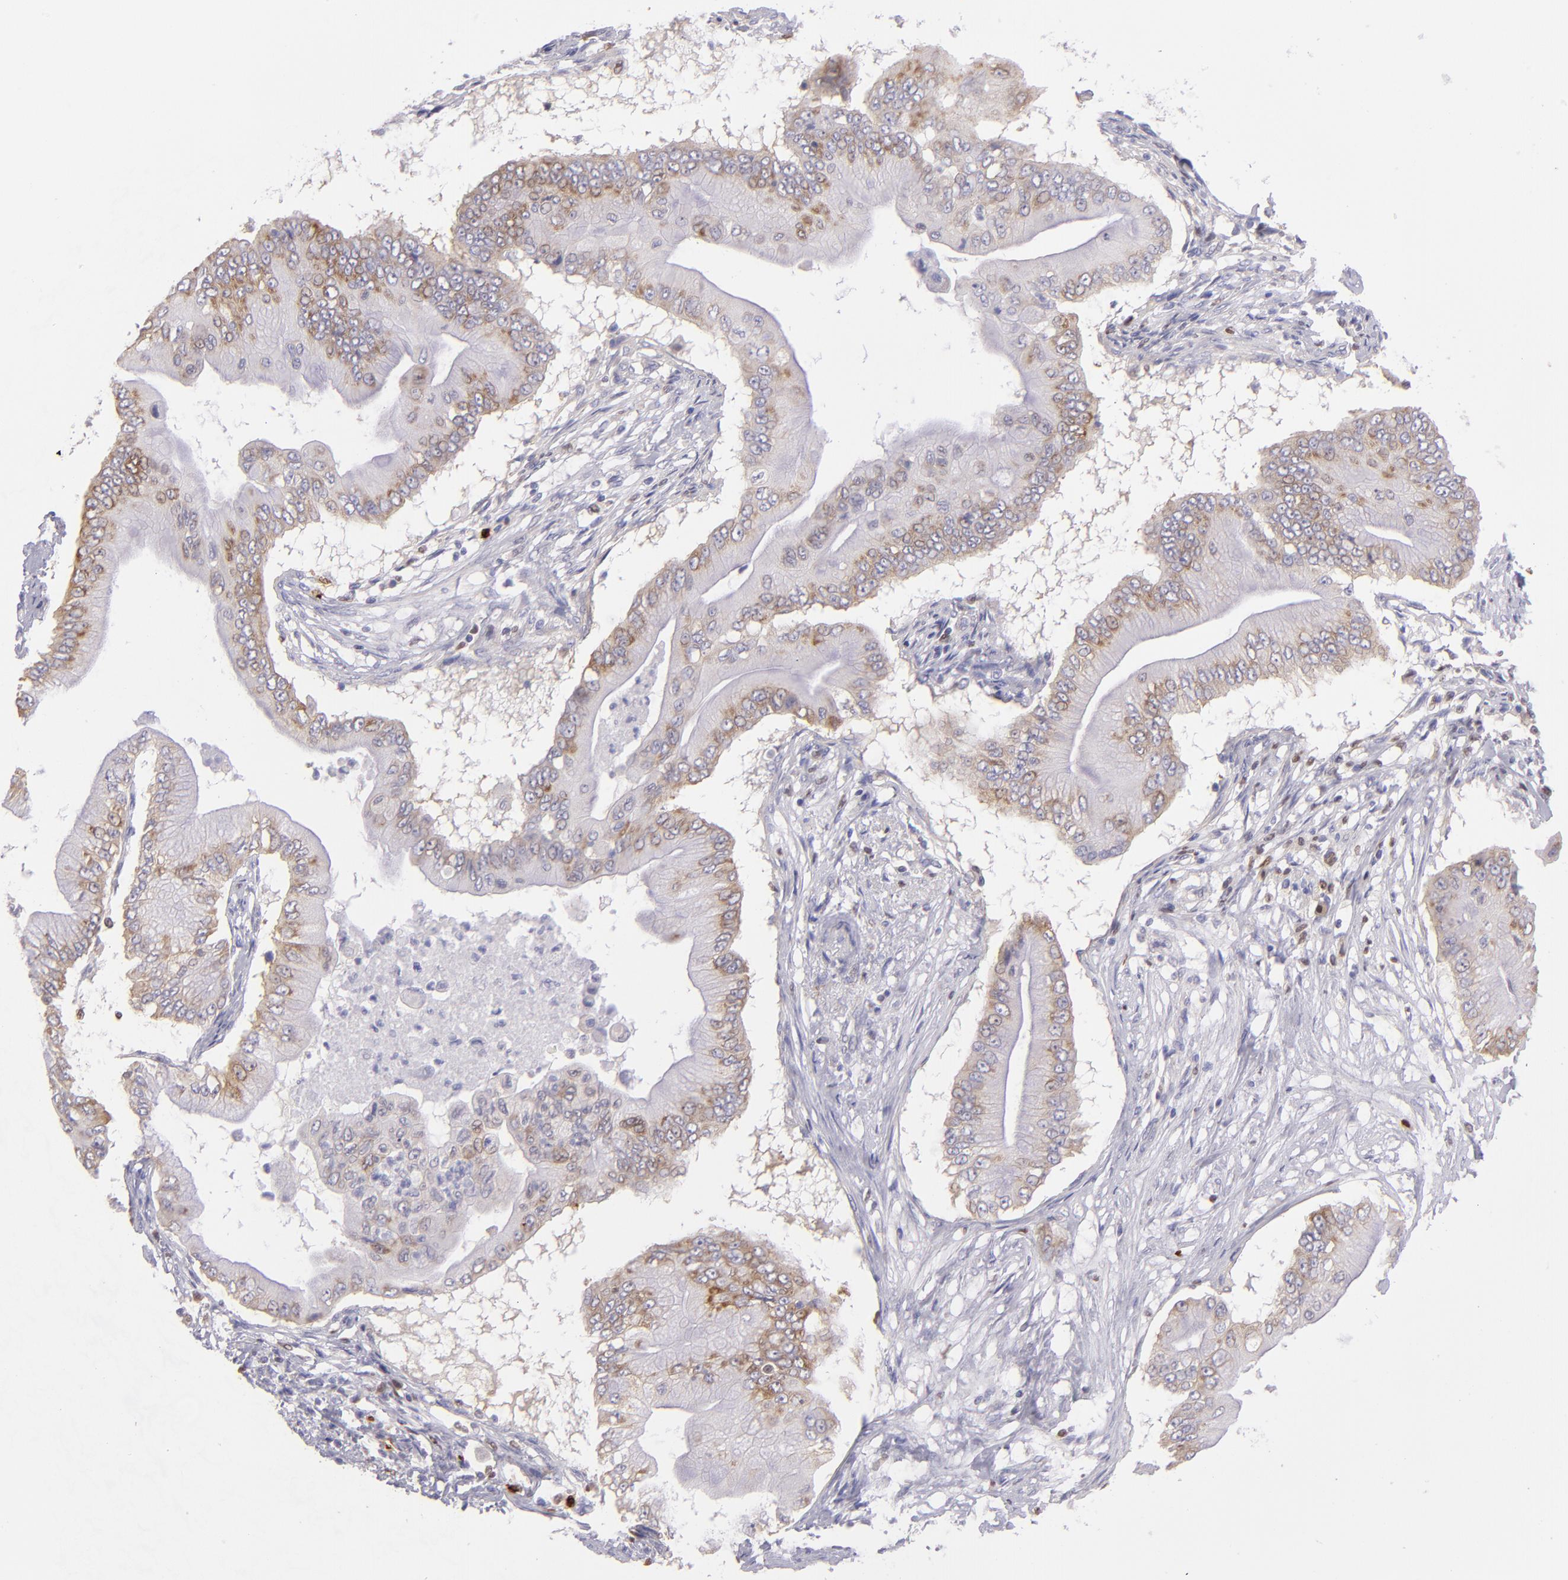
{"staining": {"intensity": "moderate", "quantity": ">75%", "location": "cytoplasmic/membranous"}, "tissue": "pancreatic cancer", "cell_type": "Tumor cells", "image_type": "cancer", "snomed": [{"axis": "morphology", "description": "Adenocarcinoma, NOS"}, {"axis": "topography", "description": "Pancreas"}], "caption": "Pancreatic cancer stained with DAB IHC shows medium levels of moderate cytoplasmic/membranous staining in about >75% of tumor cells. Ihc stains the protein in brown and the nuclei are stained blue.", "gene": "IRF8", "patient": {"sex": "male", "age": 62}}